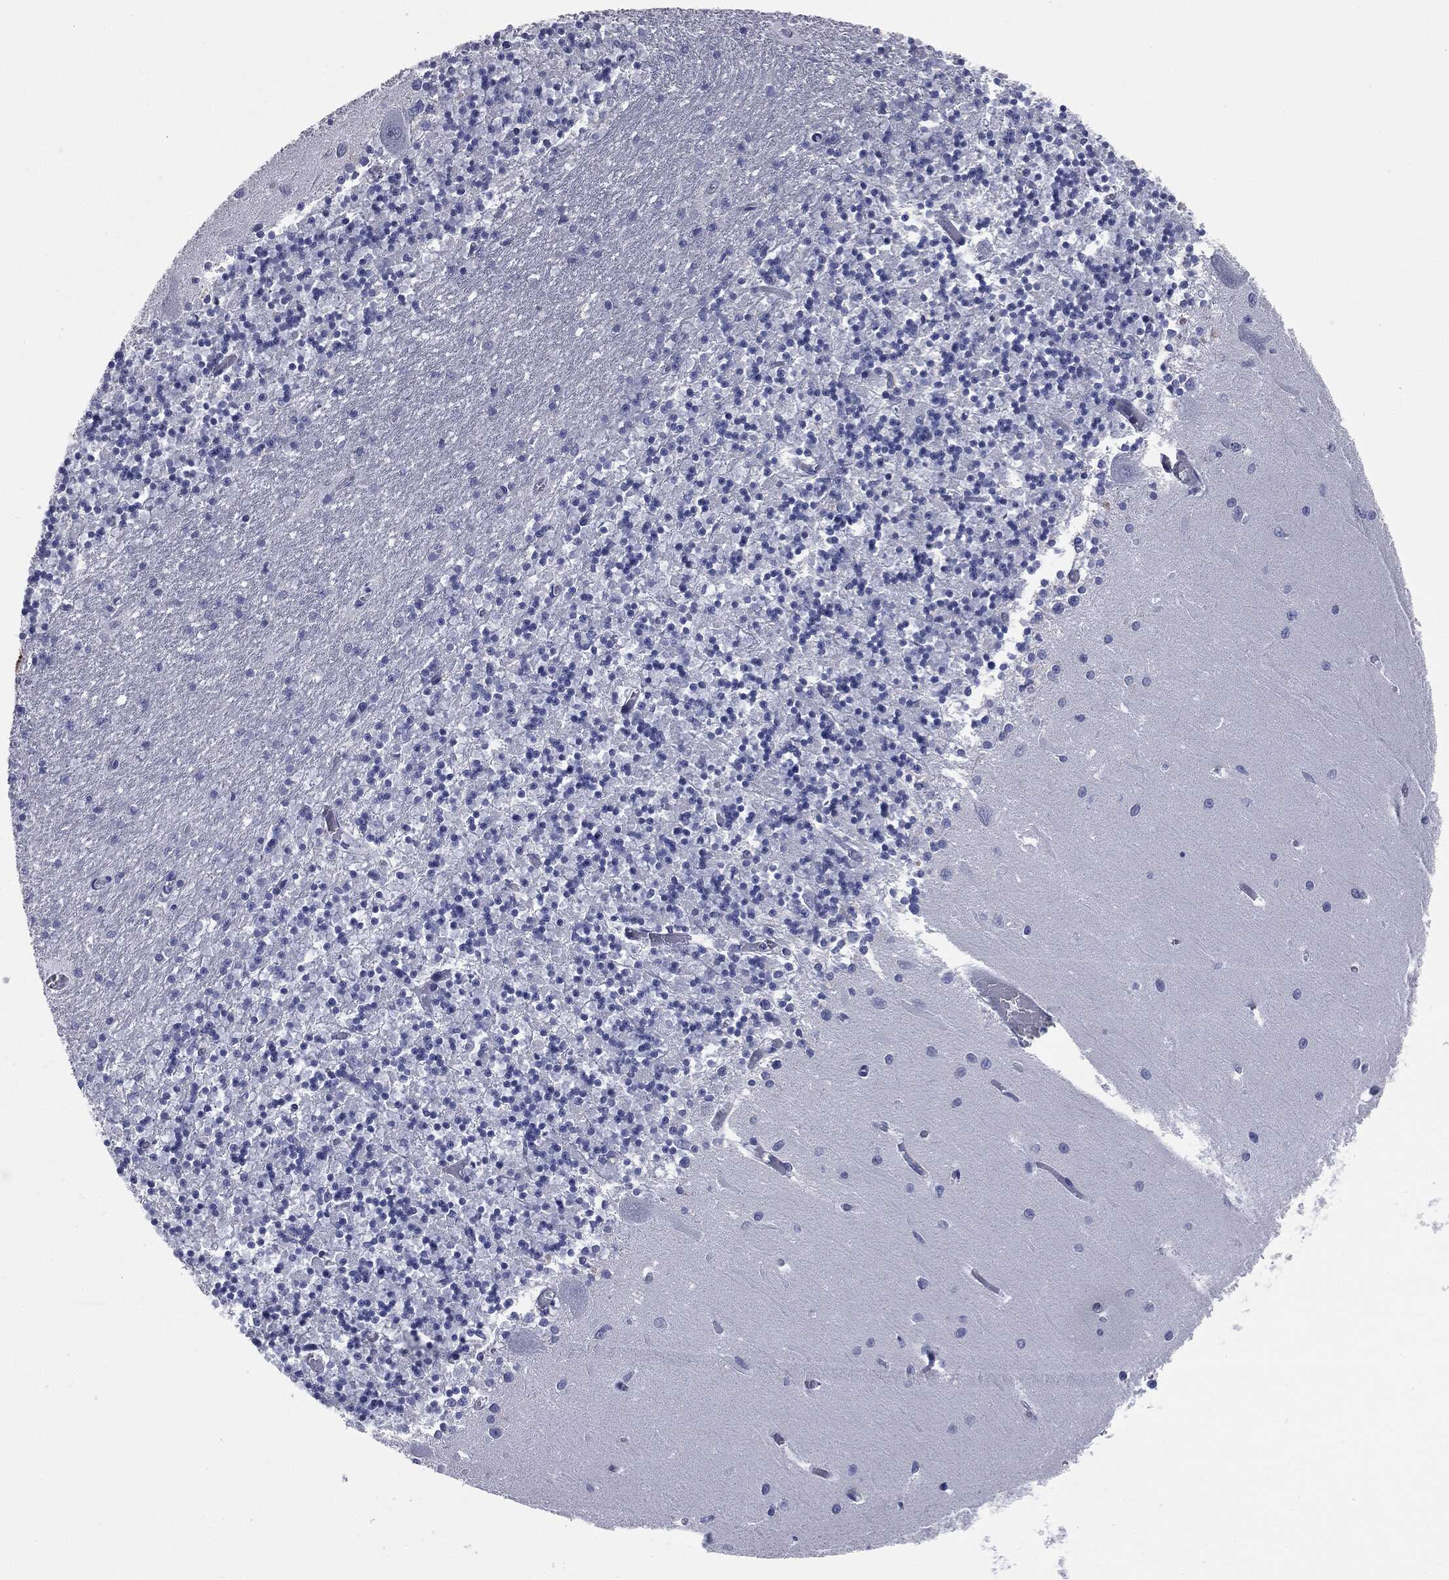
{"staining": {"intensity": "negative", "quantity": "none", "location": "none"}, "tissue": "cerebellum", "cell_type": "Cells in granular layer", "image_type": "normal", "snomed": [{"axis": "morphology", "description": "Normal tissue, NOS"}, {"axis": "topography", "description": "Cerebellum"}], "caption": "There is no significant staining in cells in granular layer of cerebellum. (DAB immunohistochemistry visualized using brightfield microscopy, high magnification).", "gene": "ATP2A1", "patient": {"sex": "female", "age": 64}}